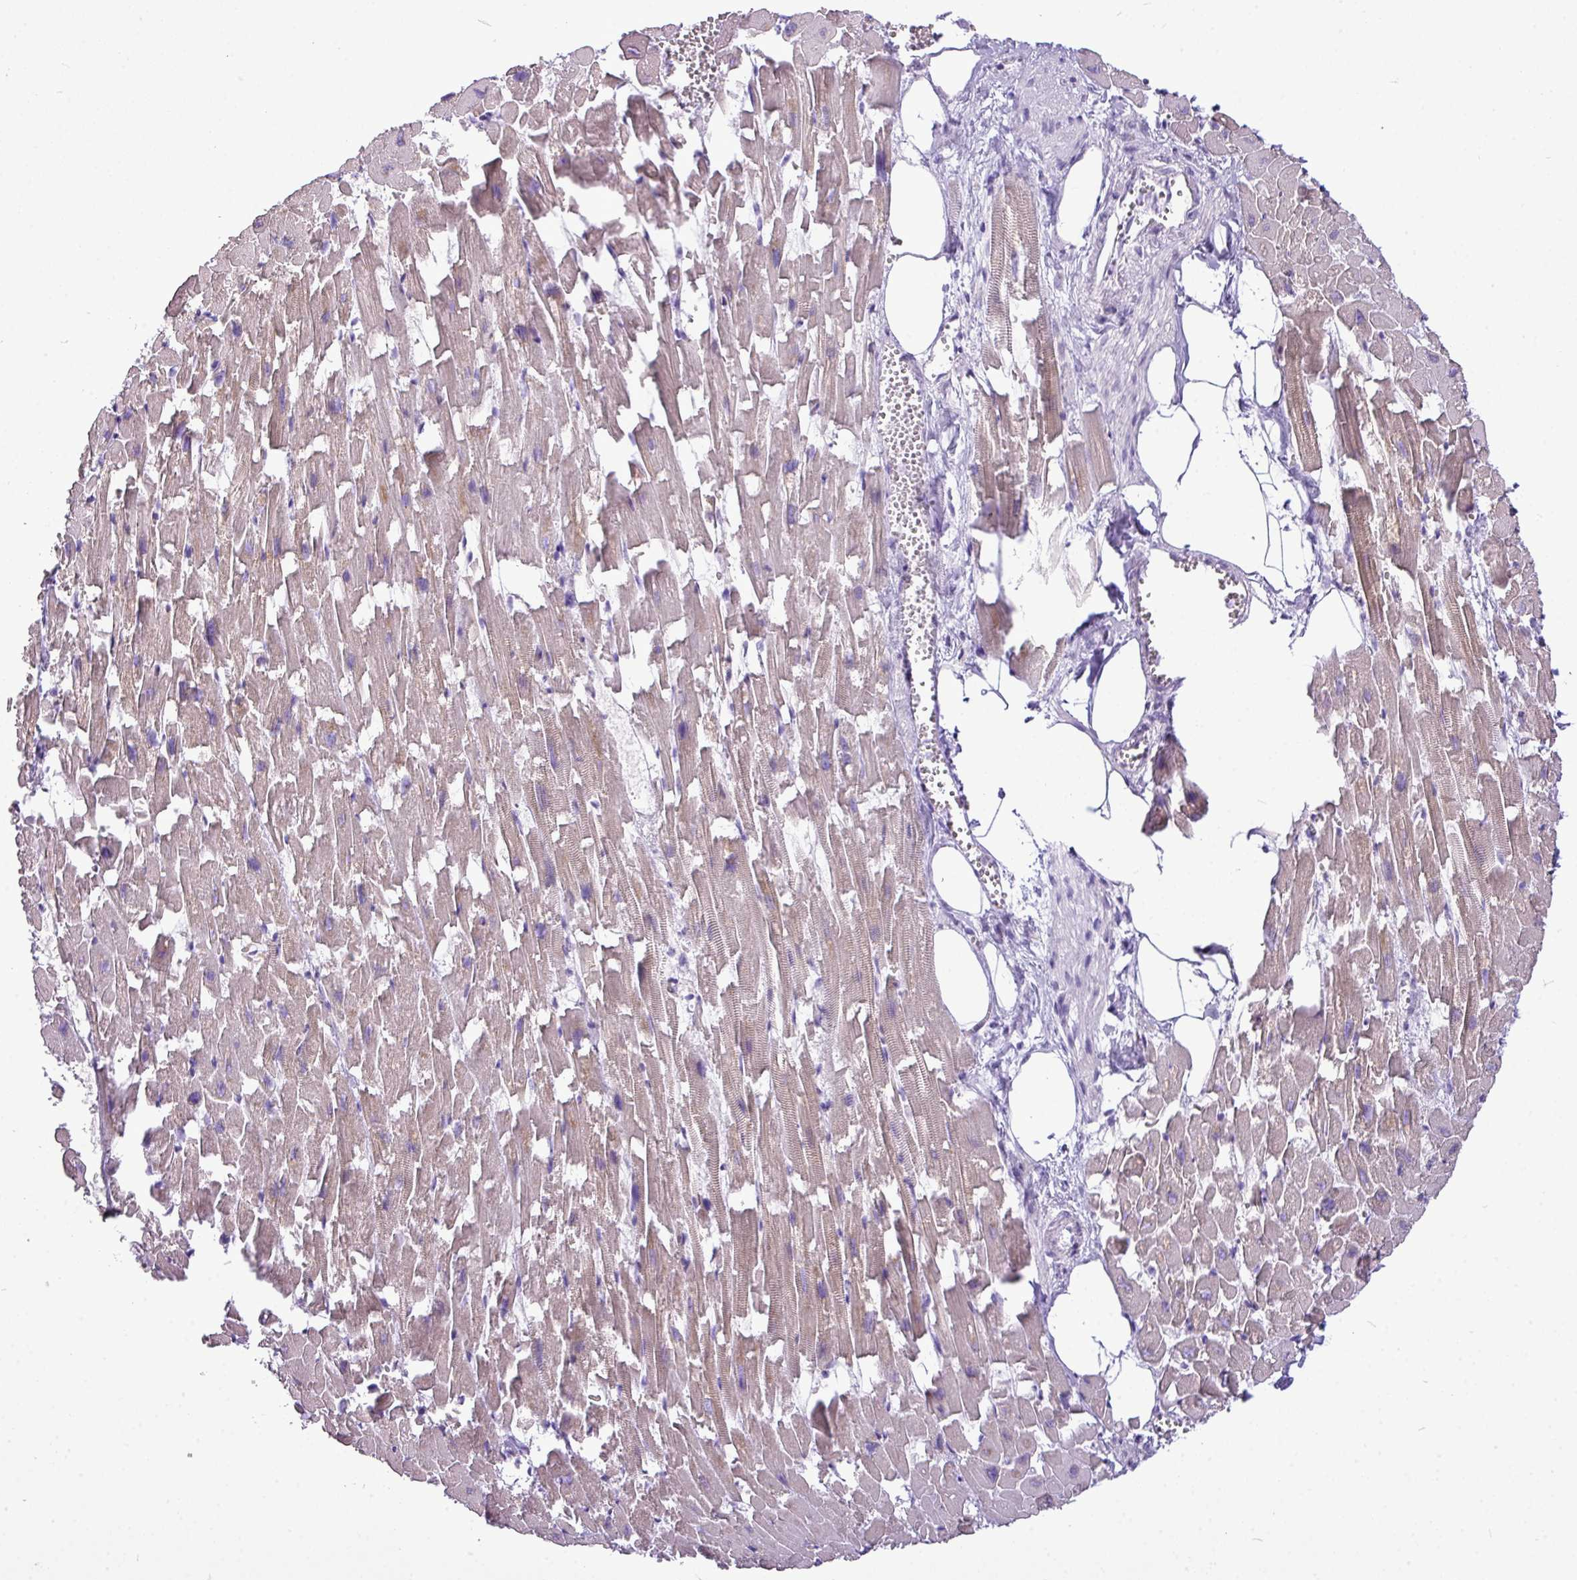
{"staining": {"intensity": "moderate", "quantity": "25%-75%", "location": "cytoplasmic/membranous"}, "tissue": "heart muscle", "cell_type": "Cardiomyocytes", "image_type": "normal", "snomed": [{"axis": "morphology", "description": "Normal tissue, NOS"}, {"axis": "topography", "description": "Heart"}], "caption": "A brown stain highlights moderate cytoplasmic/membranous positivity of a protein in cardiomyocytes of unremarkable human heart muscle. (DAB (3,3'-diaminobenzidine) IHC, brown staining for protein, blue staining for nuclei).", "gene": "FAM43A", "patient": {"sex": "female", "age": 64}}